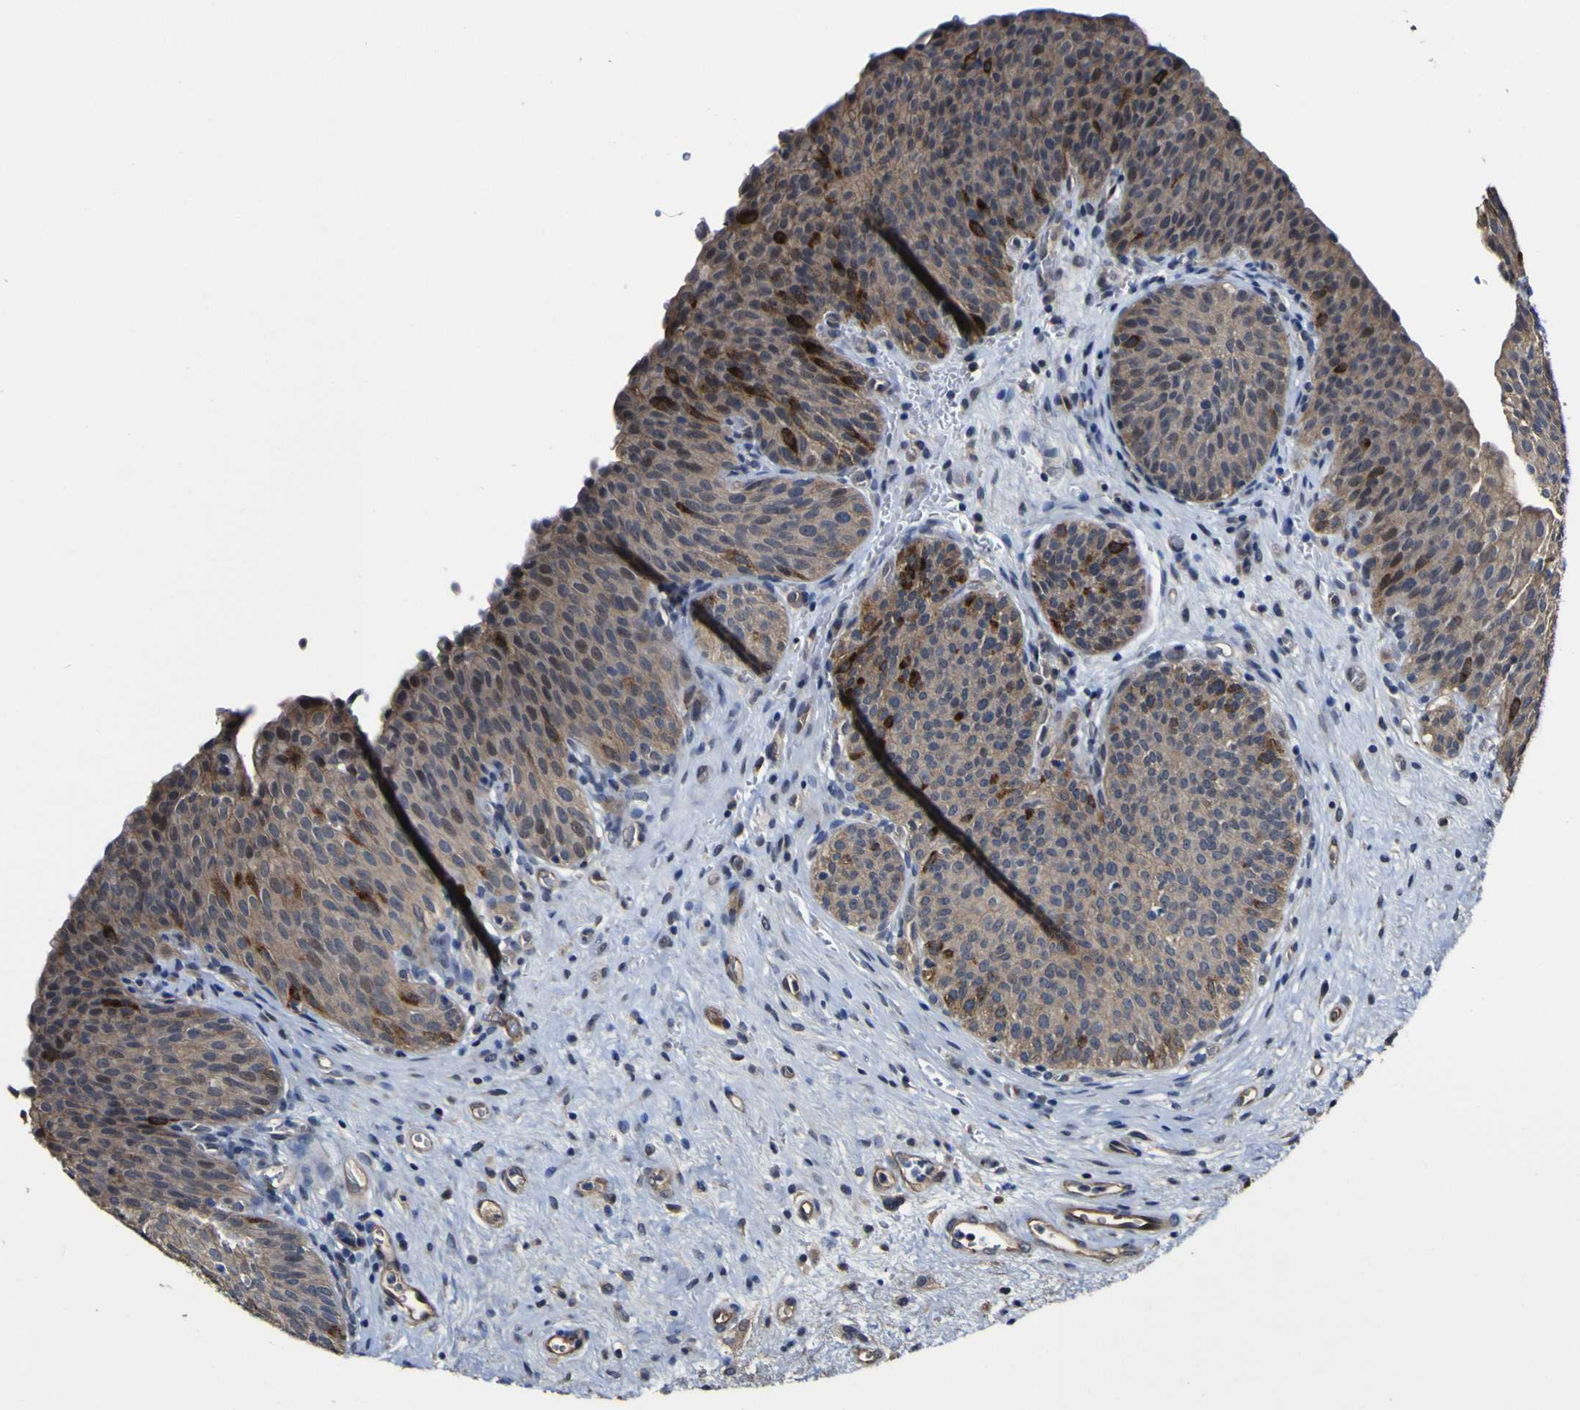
{"staining": {"intensity": "strong", "quantity": "<25%", "location": "cytoplasmic/membranous"}, "tissue": "urinary bladder", "cell_type": "Urothelial cells", "image_type": "normal", "snomed": [{"axis": "morphology", "description": "Normal tissue, NOS"}, {"axis": "morphology", "description": "Dysplasia, NOS"}, {"axis": "topography", "description": "Urinary bladder"}], "caption": "Urothelial cells exhibit strong cytoplasmic/membranous positivity in approximately <25% of cells in normal urinary bladder. (Stains: DAB in brown, nuclei in blue, Microscopy: brightfield microscopy at high magnification).", "gene": "CCL2", "patient": {"sex": "male", "age": 35}}